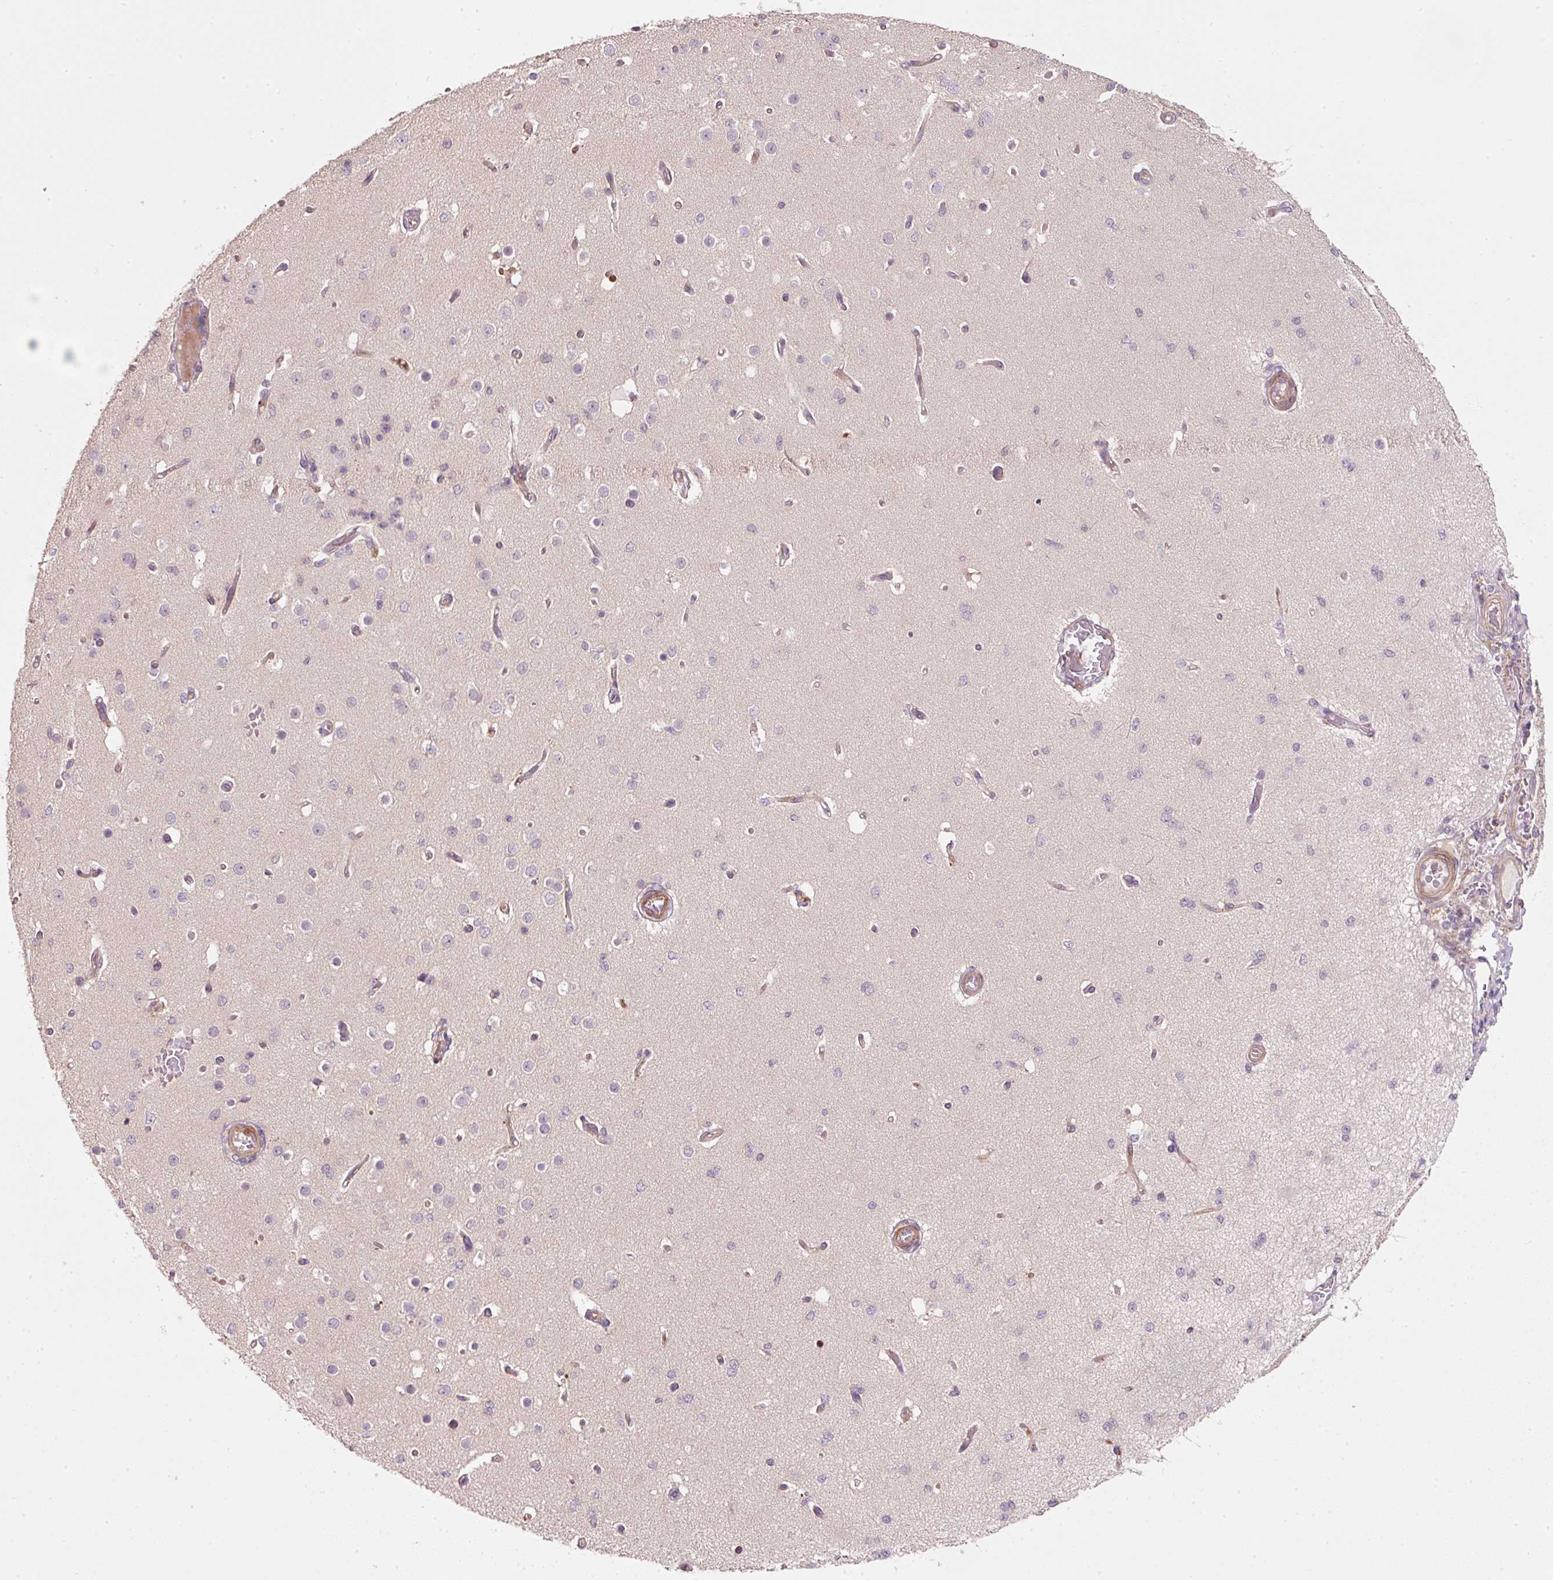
{"staining": {"intensity": "moderate", "quantity": "25%-75%", "location": "cytoplasmic/membranous"}, "tissue": "cerebral cortex", "cell_type": "Endothelial cells", "image_type": "normal", "snomed": [{"axis": "morphology", "description": "Normal tissue, NOS"}, {"axis": "morphology", "description": "Inflammation, NOS"}, {"axis": "topography", "description": "Cerebral cortex"}], "caption": "Protein staining reveals moderate cytoplasmic/membranous positivity in approximately 25%-75% of endothelial cells in unremarkable cerebral cortex.", "gene": "TIRAP", "patient": {"sex": "male", "age": 6}}